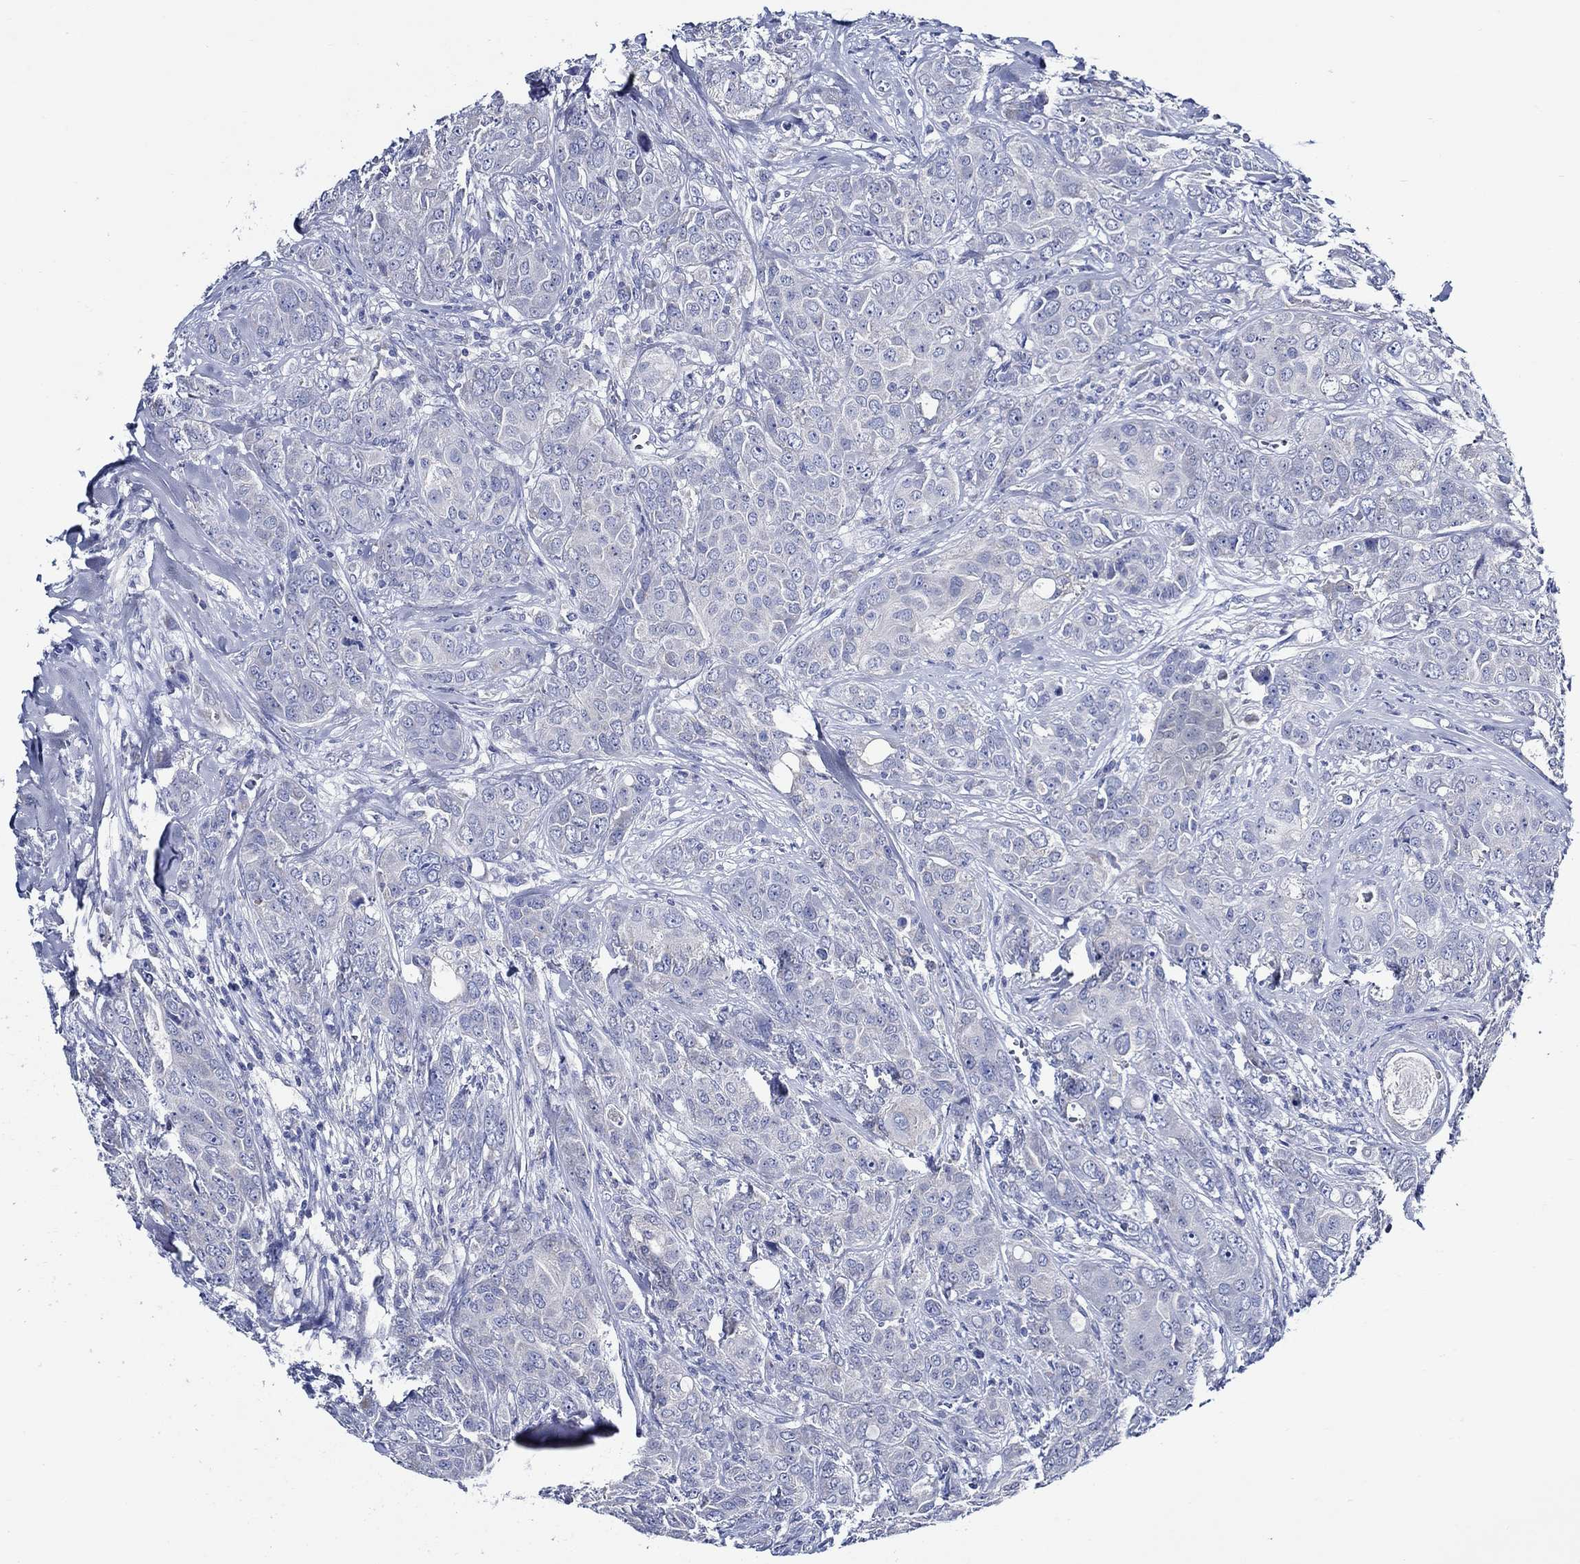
{"staining": {"intensity": "negative", "quantity": "none", "location": "none"}, "tissue": "breast cancer", "cell_type": "Tumor cells", "image_type": "cancer", "snomed": [{"axis": "morphology", "description": "Duct carcinoma"}, {"axis": "topography", "description": "Breast"}], "caption": "IHC photomicrograph of neoplastic tissue: human breast cancer stained with DAB (3,3'-diaminobenzidine) shows no significant protein expression in tumor cells.", "gene": "SKOR1", "patient": {"sex": "female", "age": 43}}